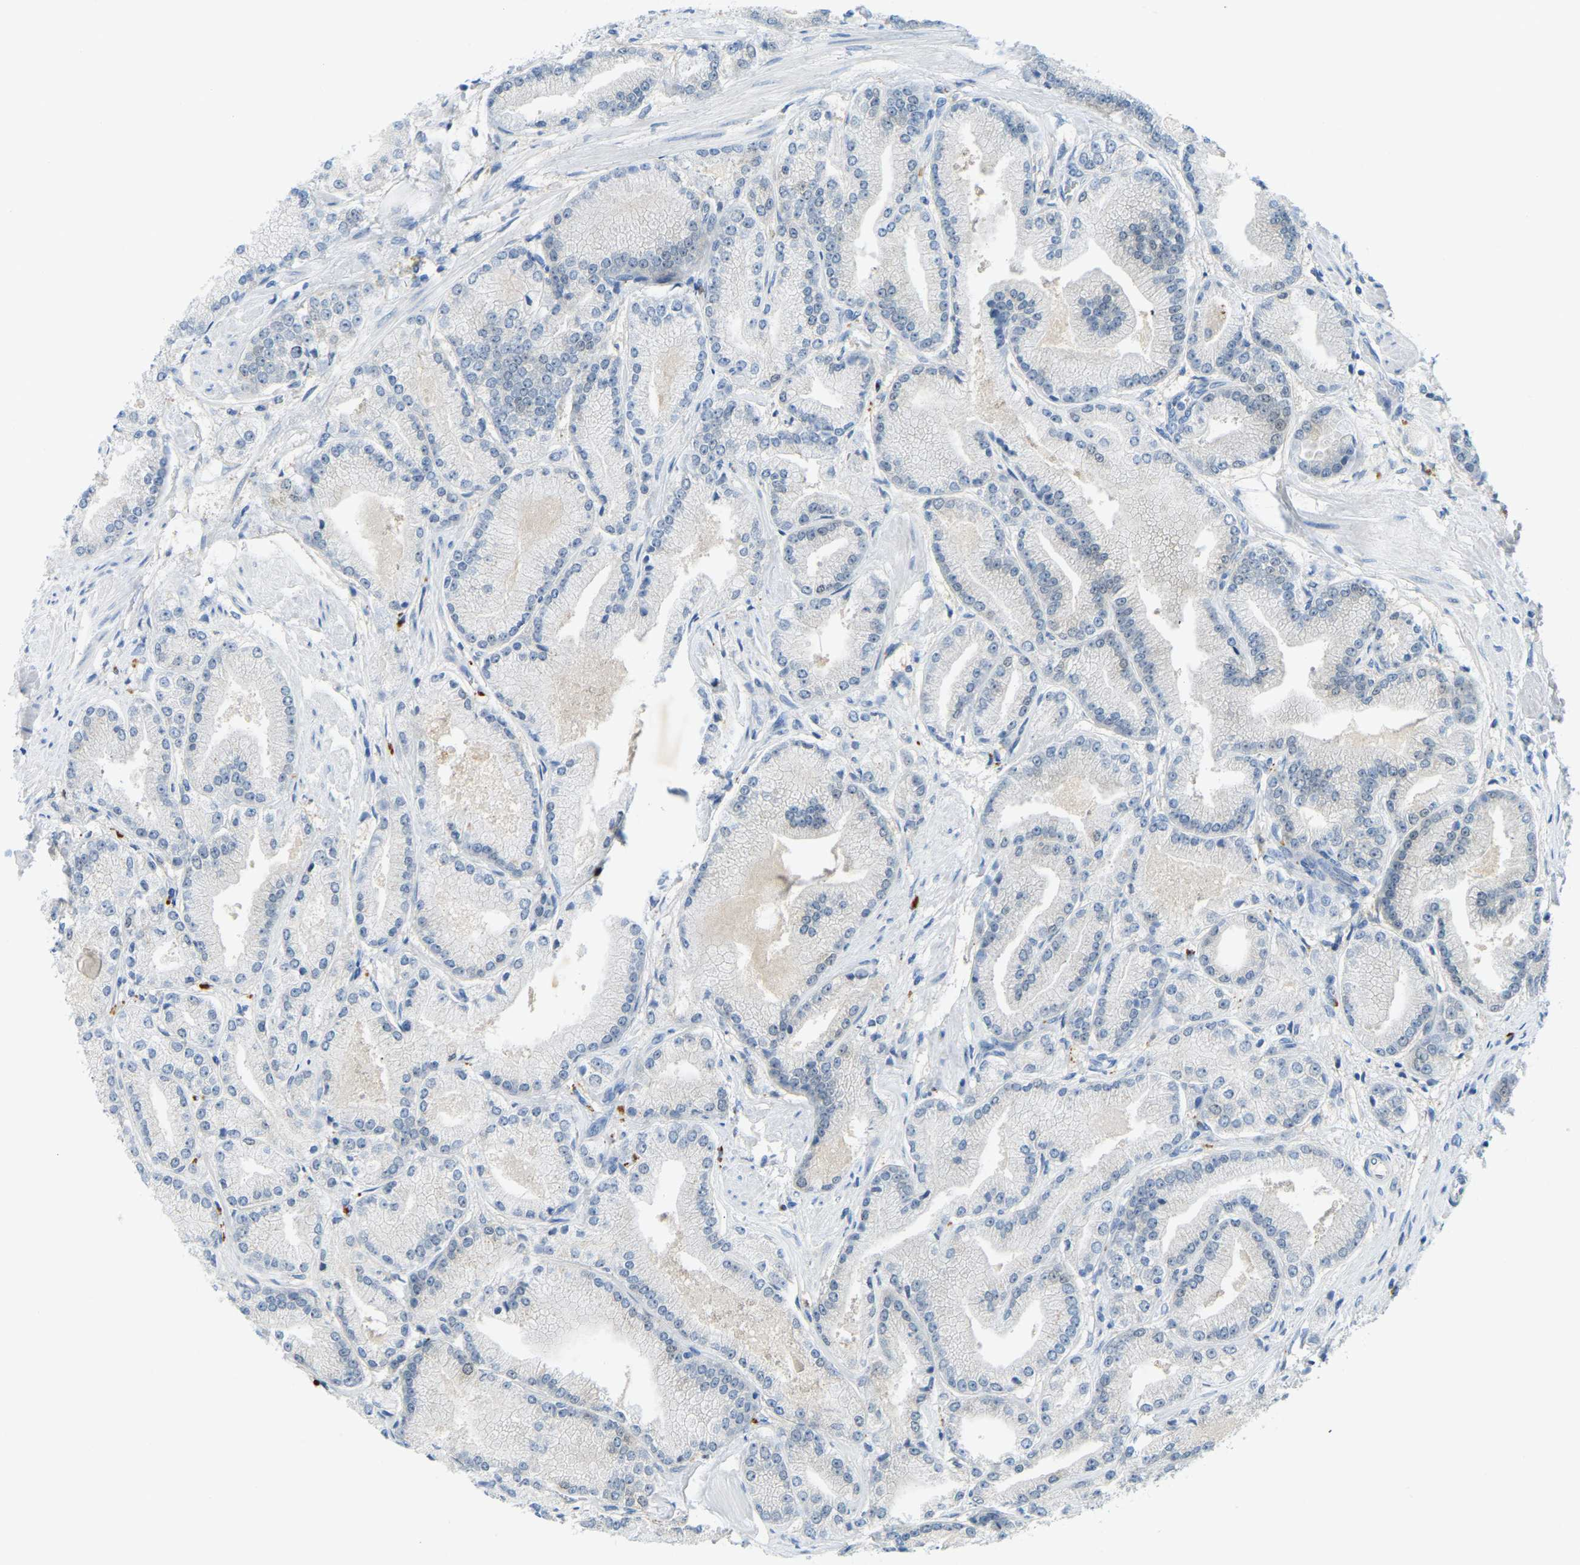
{"staining": {"intensity": "negative", "quantity": "none", "location": "none"}, "tissue": "prostate cancer", "cell_type": "Tumor cells", "image_type": "cancer", "snomed": [{"axis": "morphology", "description": "Adenocarcinoma, High grade"}, {"axis": "topography", "description": "Prostate"}], "caption": "Prostate high-grade adenocarcinoma stained for a protein using IHC reveals no positivity tumor cells.", "gene": "NME8", "patient": {"sex": "male", "age": 50}}